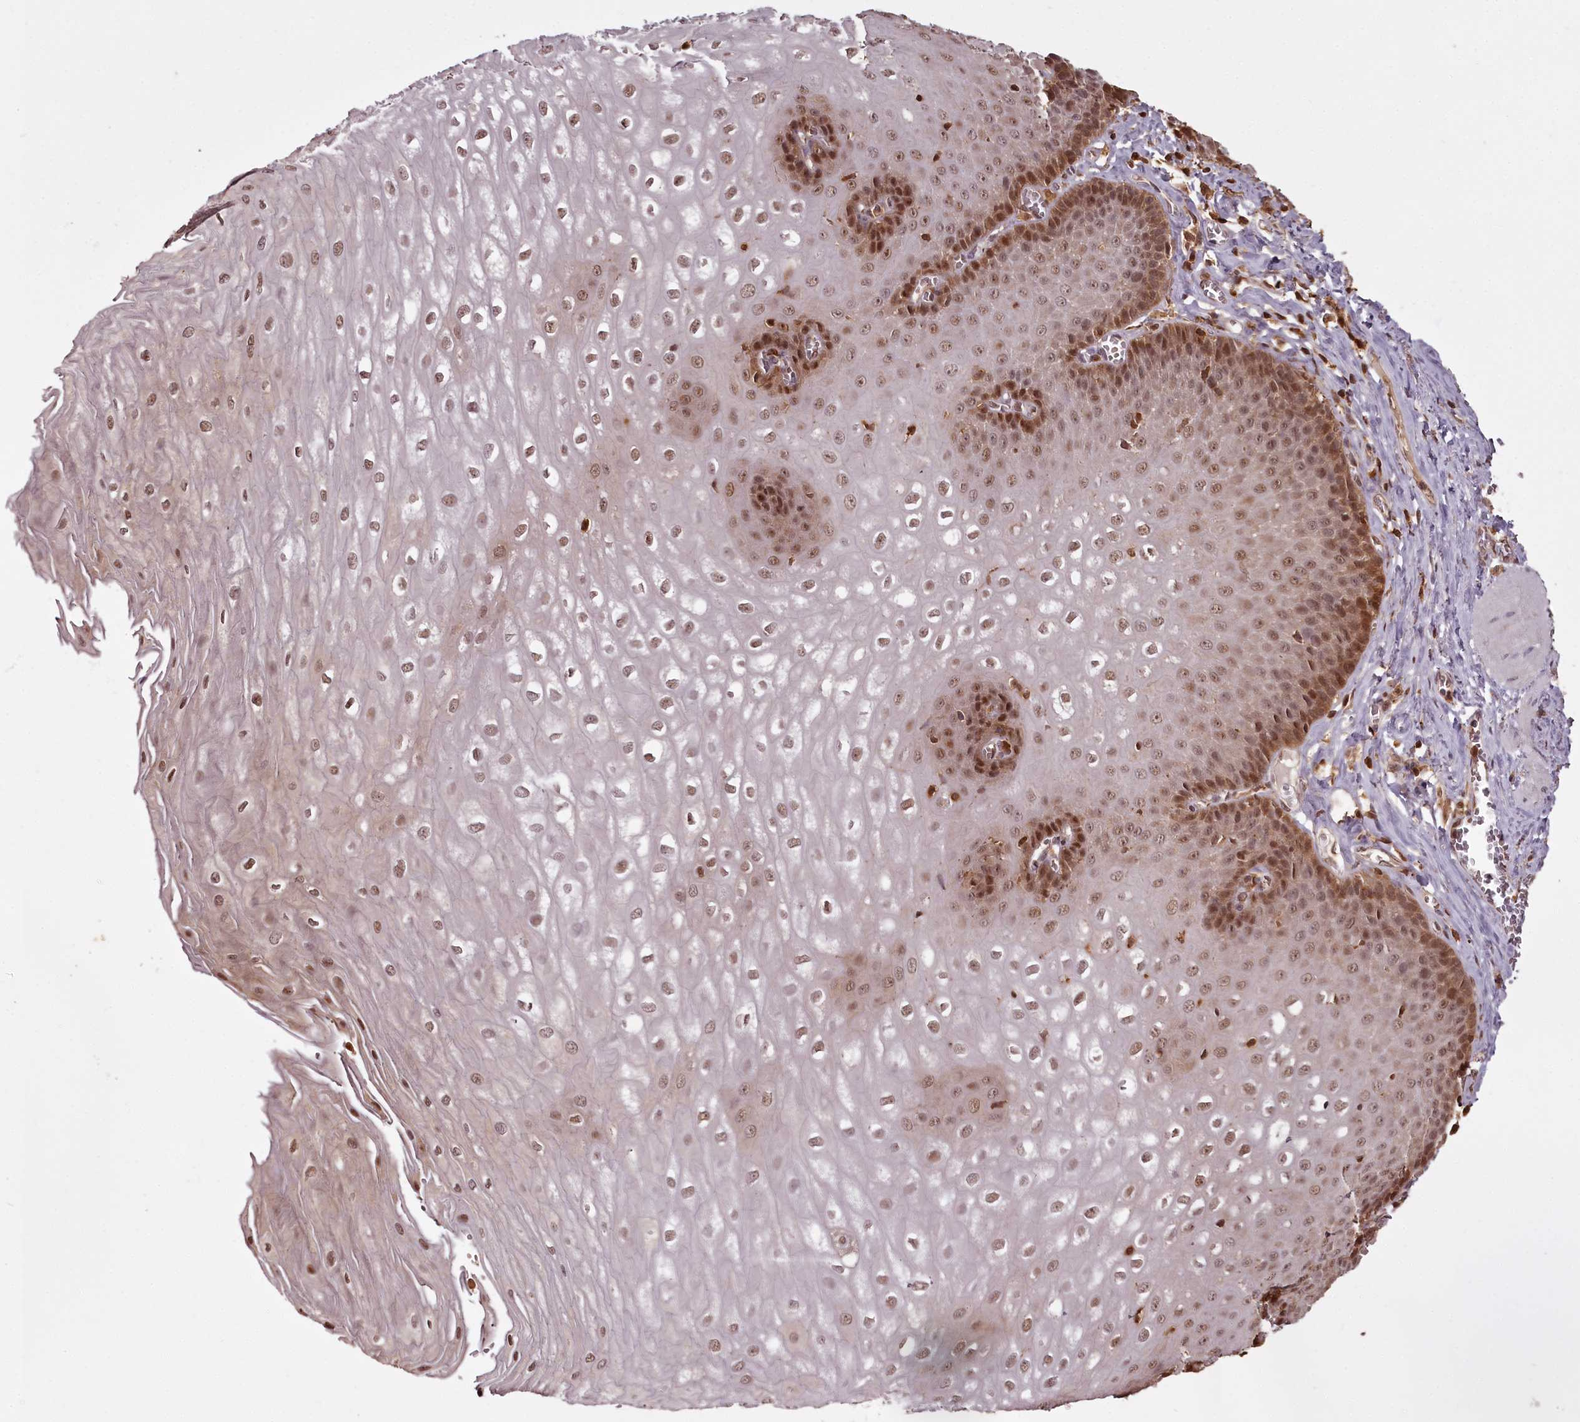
{"staining": {"intensity": "moderate", "quantity": ">75%", "location": "cytoplasmic/membranous,nuclear"}, "tissue": "esophagus", "cell_type": "Squamous epithelial cells", "image_type": "normal", "snomed": [{"axis": "morphology", "description": "Normal tissue, NOS"}, {"axis": "topography", "description": "Esophagus"}], "caption": "Brown immunohistochemical staining in normal esophagus exhibits moderate cytoplasmic/membranous,nuclear expression in about >75% of squamous epithelial cells. (DAB IHC, brown staining for protein, blue staining for nuclei).", "gene": "NPRL2", "patient": {"sex": "male", "age": 60}}